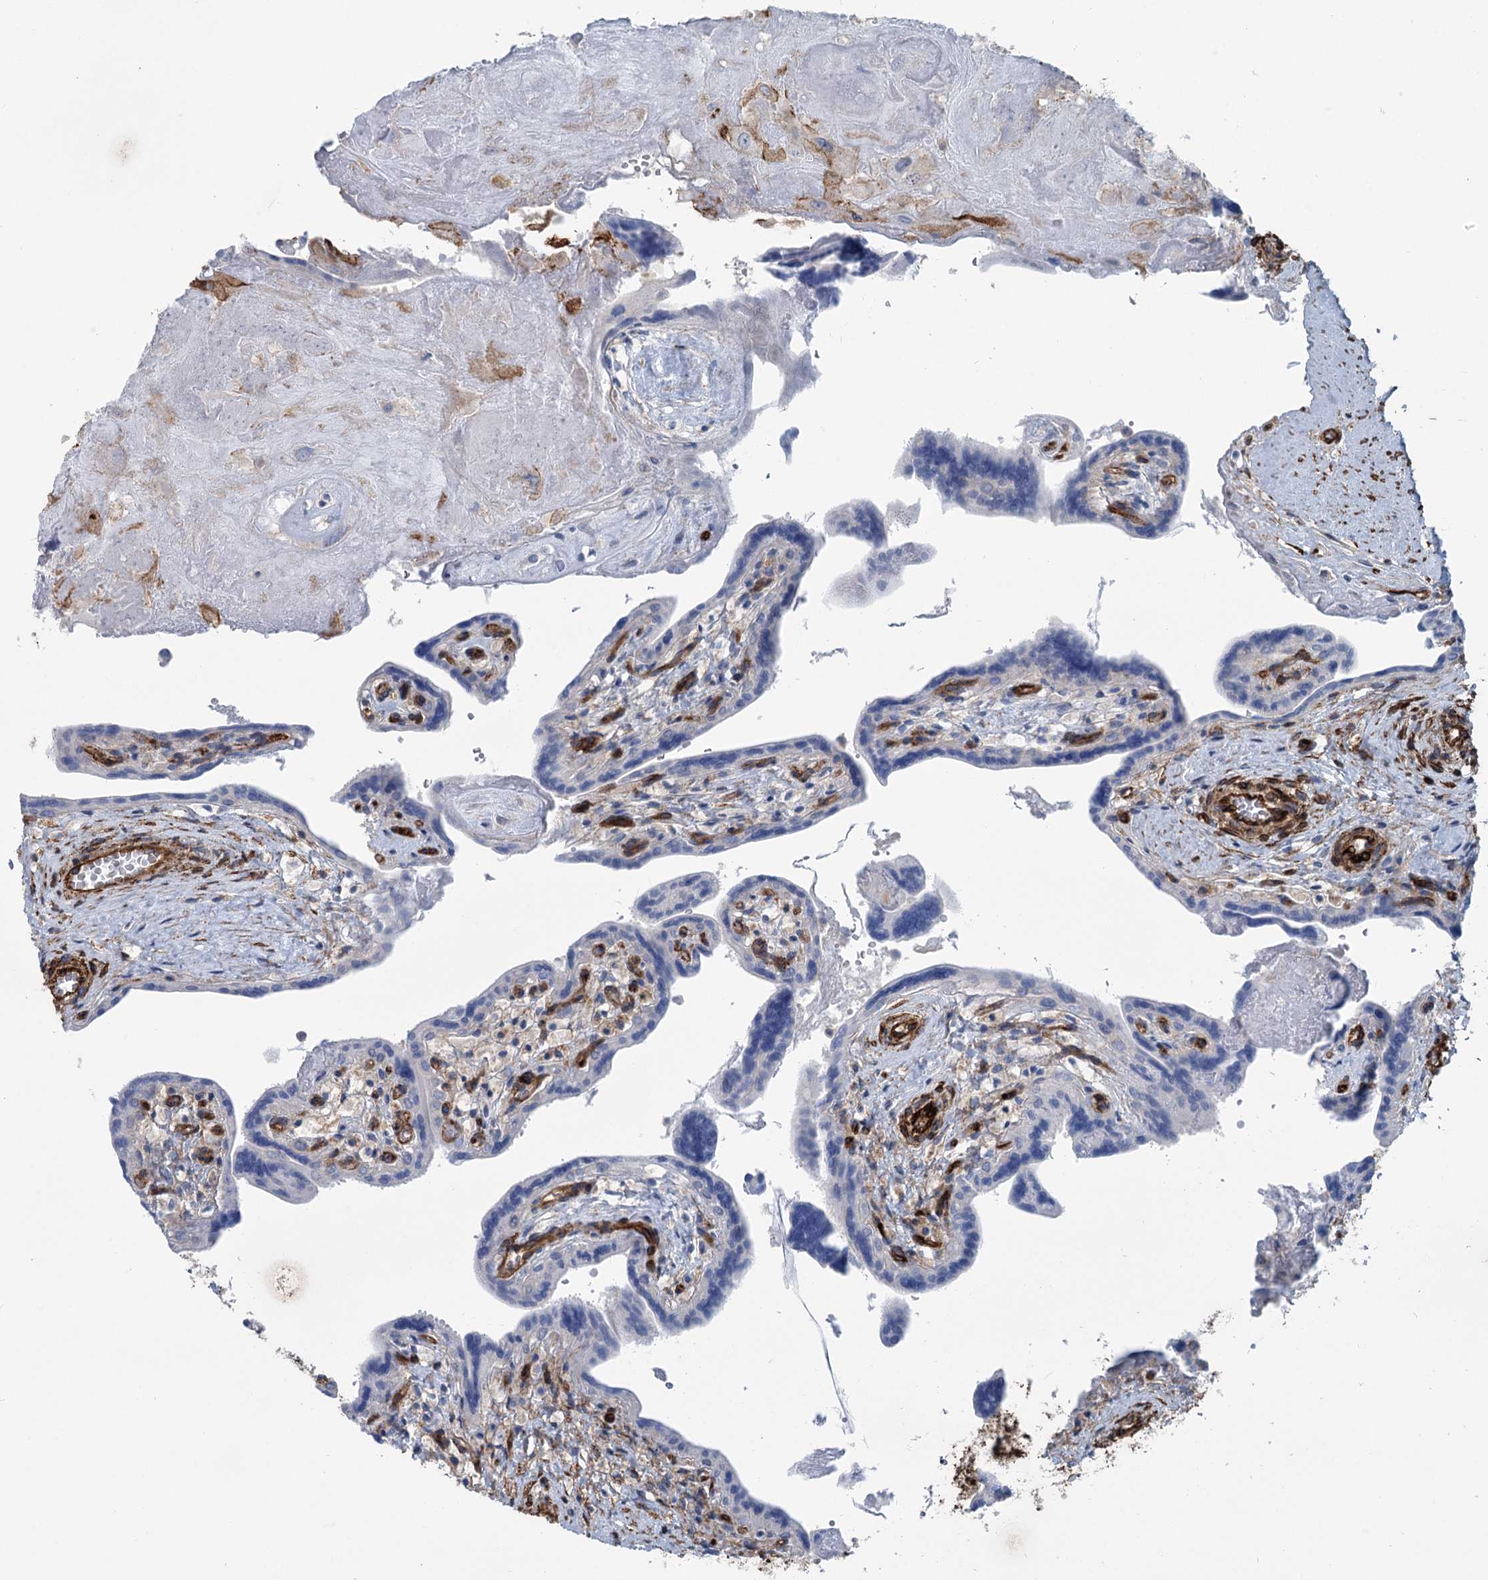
{"staining": {"intensity": "moderate", "quantity": "<25%", "location": "cytoplasmic/membranous"}, "tissue": "placenta", "cell_type": "Decidual cells", "image_type": "normal", "snomed": [{"axis": "morphology", "description": "Normal tissue, NOS"}, {"axis": "topography", "description": "Placenta"}], "caption": "IHC image of benign human placenta stained for a protein (brown), which demonstrates low levels of moderate cytoplasmic/membranous expression in approximately <25% of decidual cells.", "gene": "IQSEC1", "patient": {"sex": "female", "age": 37}}